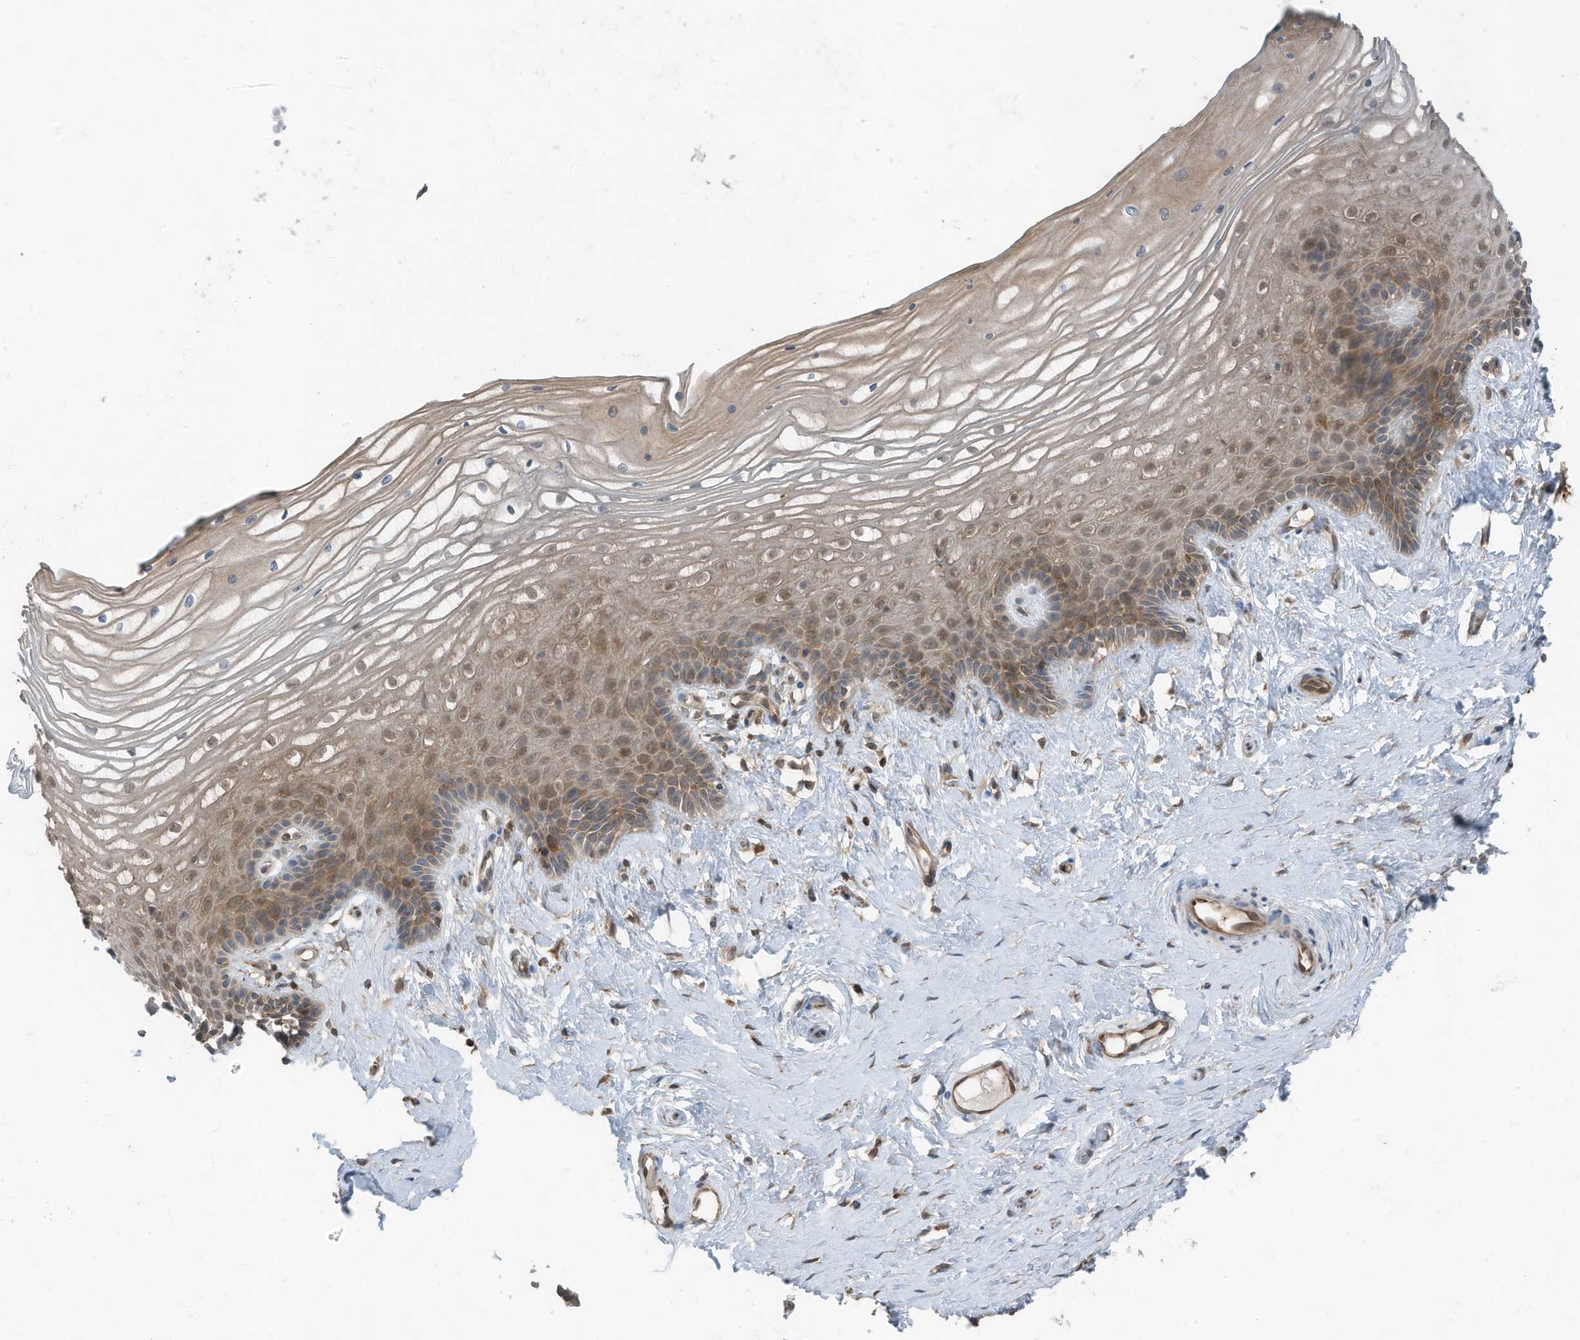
{"staining": {"intensity": "moderate", "quantity": ">75%", "location": "cytoplasmic/membranous"}, "tissue": "vagina", "cell_type": "Squamous epithelial cells", "image_type": "normal", "snomed": [{"axis": "morphology", "description": "Normal tissue, NOS"}, {"axis": "topography", "description": "Vagina"}, {"axis": "topography", "description": "Cervix"}], "caption": "Protein analysis of normal vagina displays moderate cytoplasmic/membranous staining in about >75% of squamous epithelial cells.", "gene": "TXNDC9", "patient": {"sex": "female", "age": 40}}